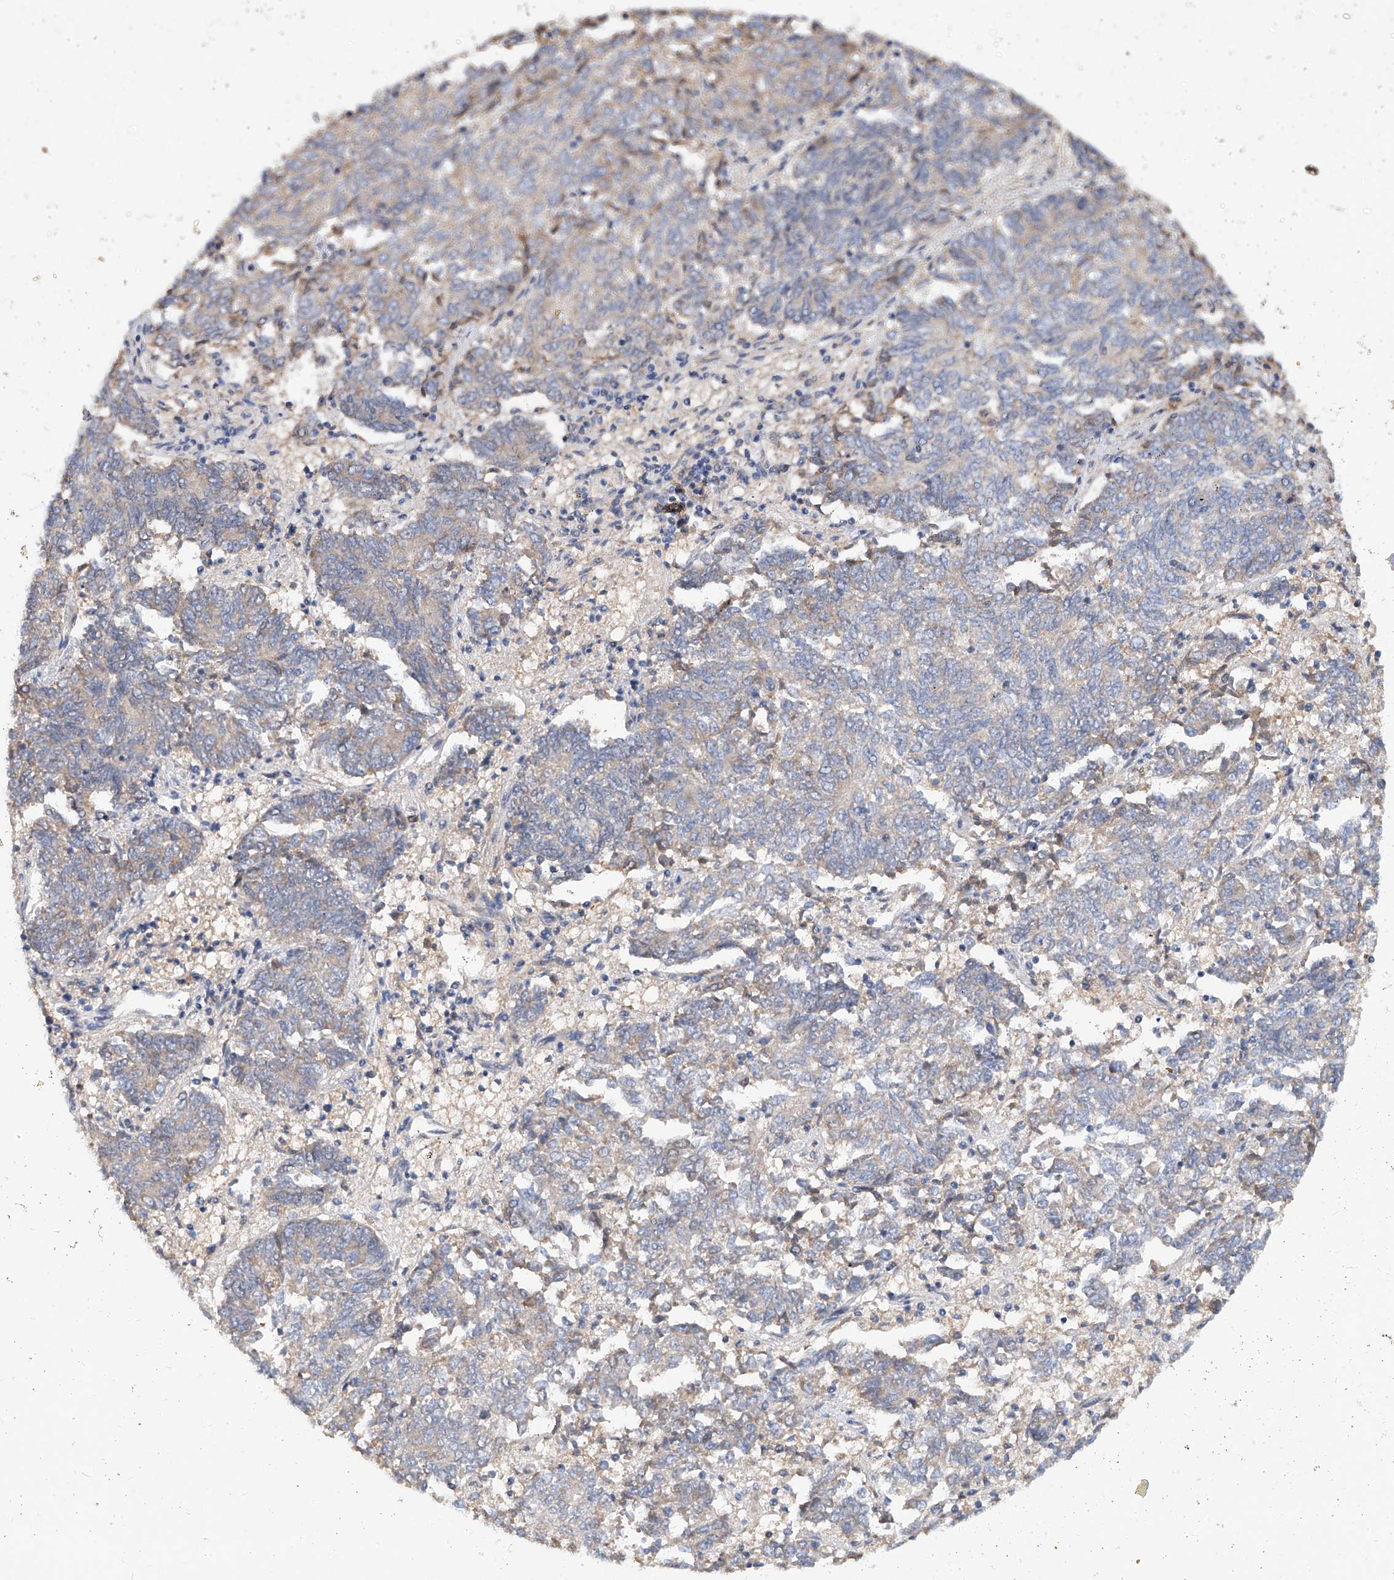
{"staining": {"intensity": "negative", "quantity": "none", "location": "none"}, "tissue": "endometrial cancer", "cell_type": "Tumor cells", "image_type": "cancer", "snomed": [{"axis": "morphology", "description": "Adenocarcinoma, NOS"}, {"axis": "topography", "description": "Endometrium"}], "caption": "Tumor cells show no significant protein positivity in endometrial cancer (adenocarcinoma).", "gene": "CARMIL3", "patient": {"sex": "female", "age": 80}}